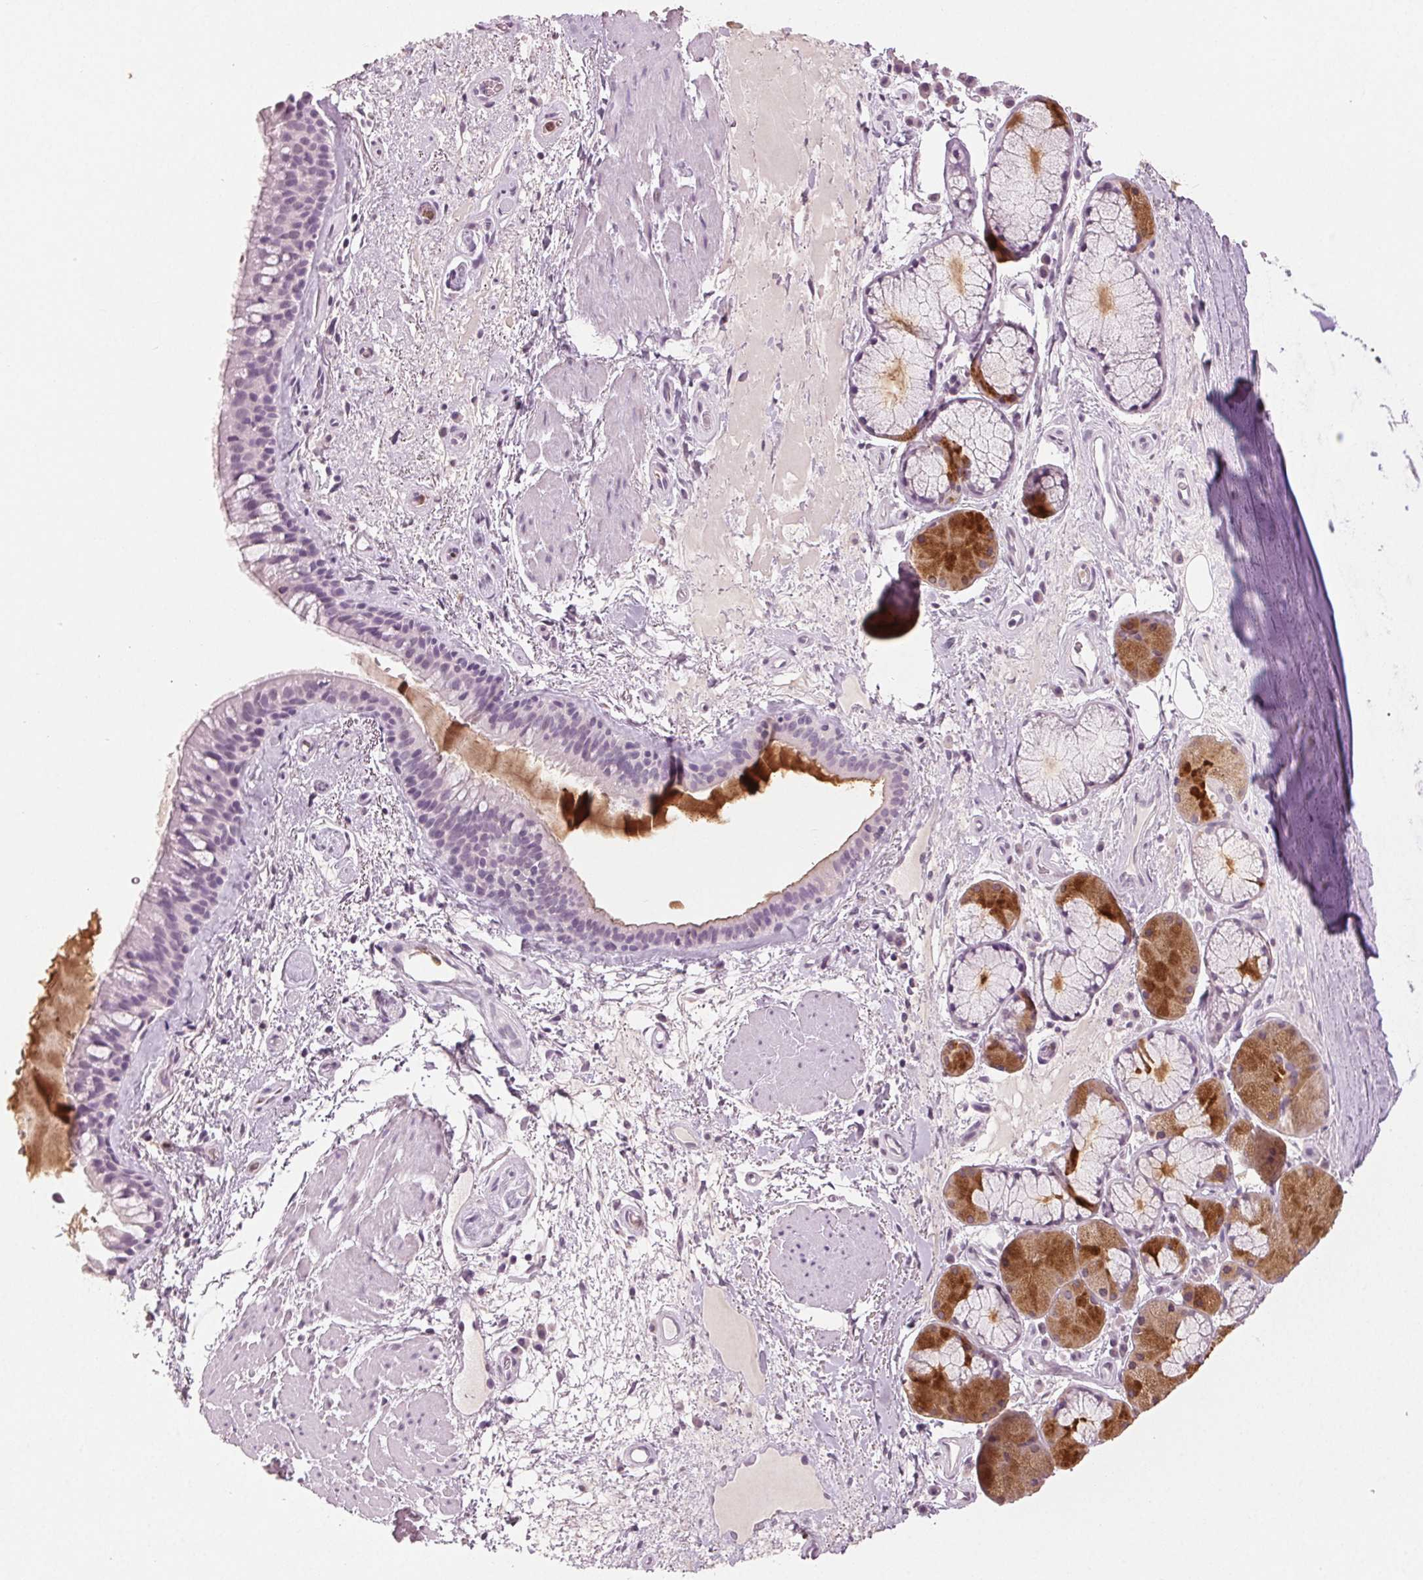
{"staining": {"intensity": "negative", "quantity": "none", "location": "none"}, "tissue": "bronchus", "cell_type": "Respiratory epithelial cells", "image_type": "normal", "snomed": [{"axis": "morphology", "description": "Normal tissue, NOS"}, {"axis": "topography", "description": "Bronchus"}], "caption": "Immunohistochemical staining of unremarkable bronchus displays no significant staining in respiratory epithelial cells.", "gene": "LTF", "patient": {"sex": "male", "age": 48}}